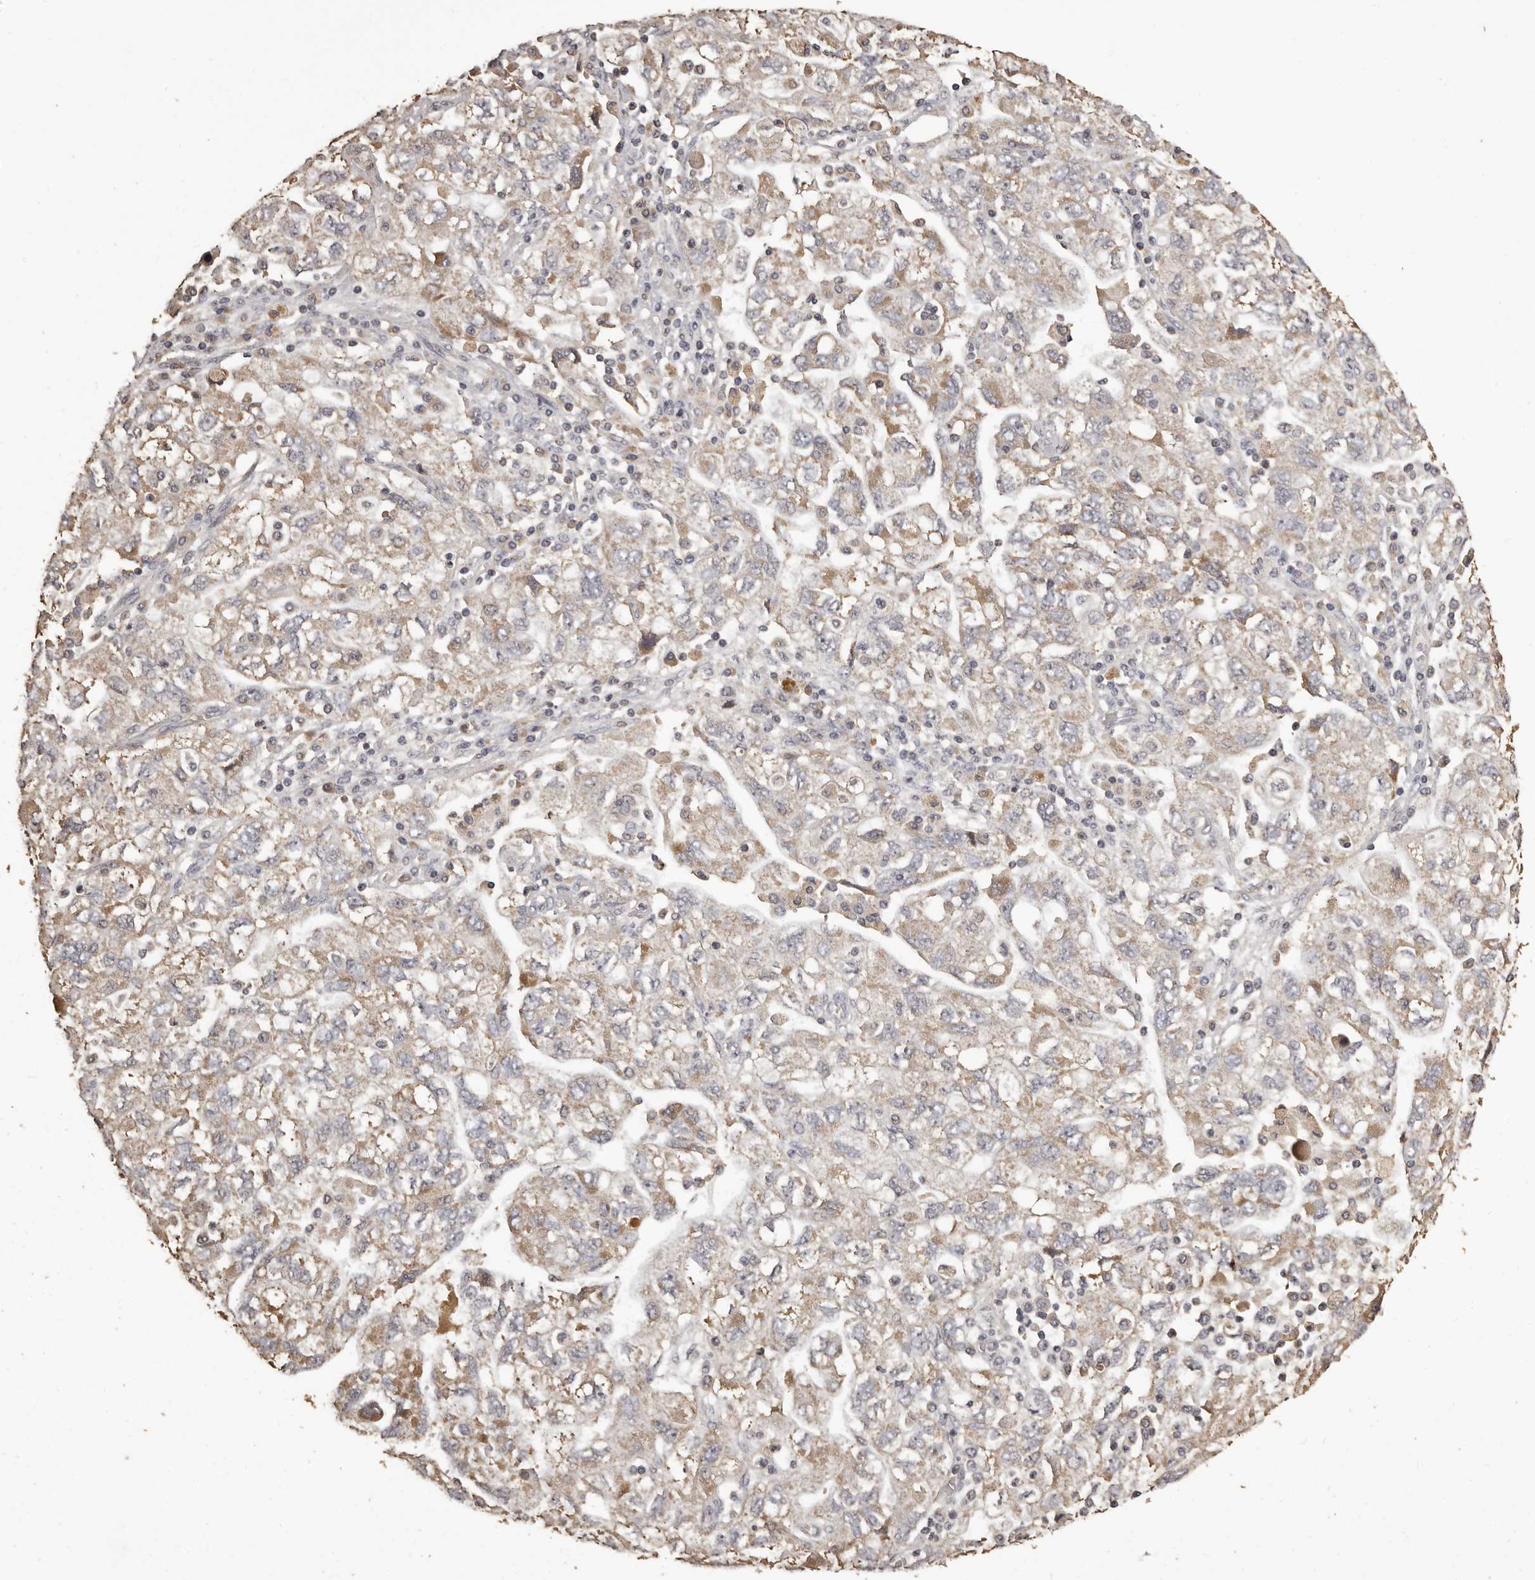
{"staining": {"intensity": "moderate", "quantity": "<25%", "location": "cytoplasmic/membranous"}, "tissue": "ovarian cancer", "cell_type": "Tumor cells", "image_type": "cancer", "snomed": [{"axis": "morphology", "description": "Carcinoma, NOS"}, {"axis": "morphology", "description": "Cystadenocarcinoma, serous, NOS"}, {"axis": "topography", "description": "Ovary"}], "caption": "Human ovarian cancer (serous cystadenocarcinoma) stained with a protein marker shows moderate staining in tumor cells.", "gene": "MGAT5", "patient": {"sex": "female", "age": 69}}